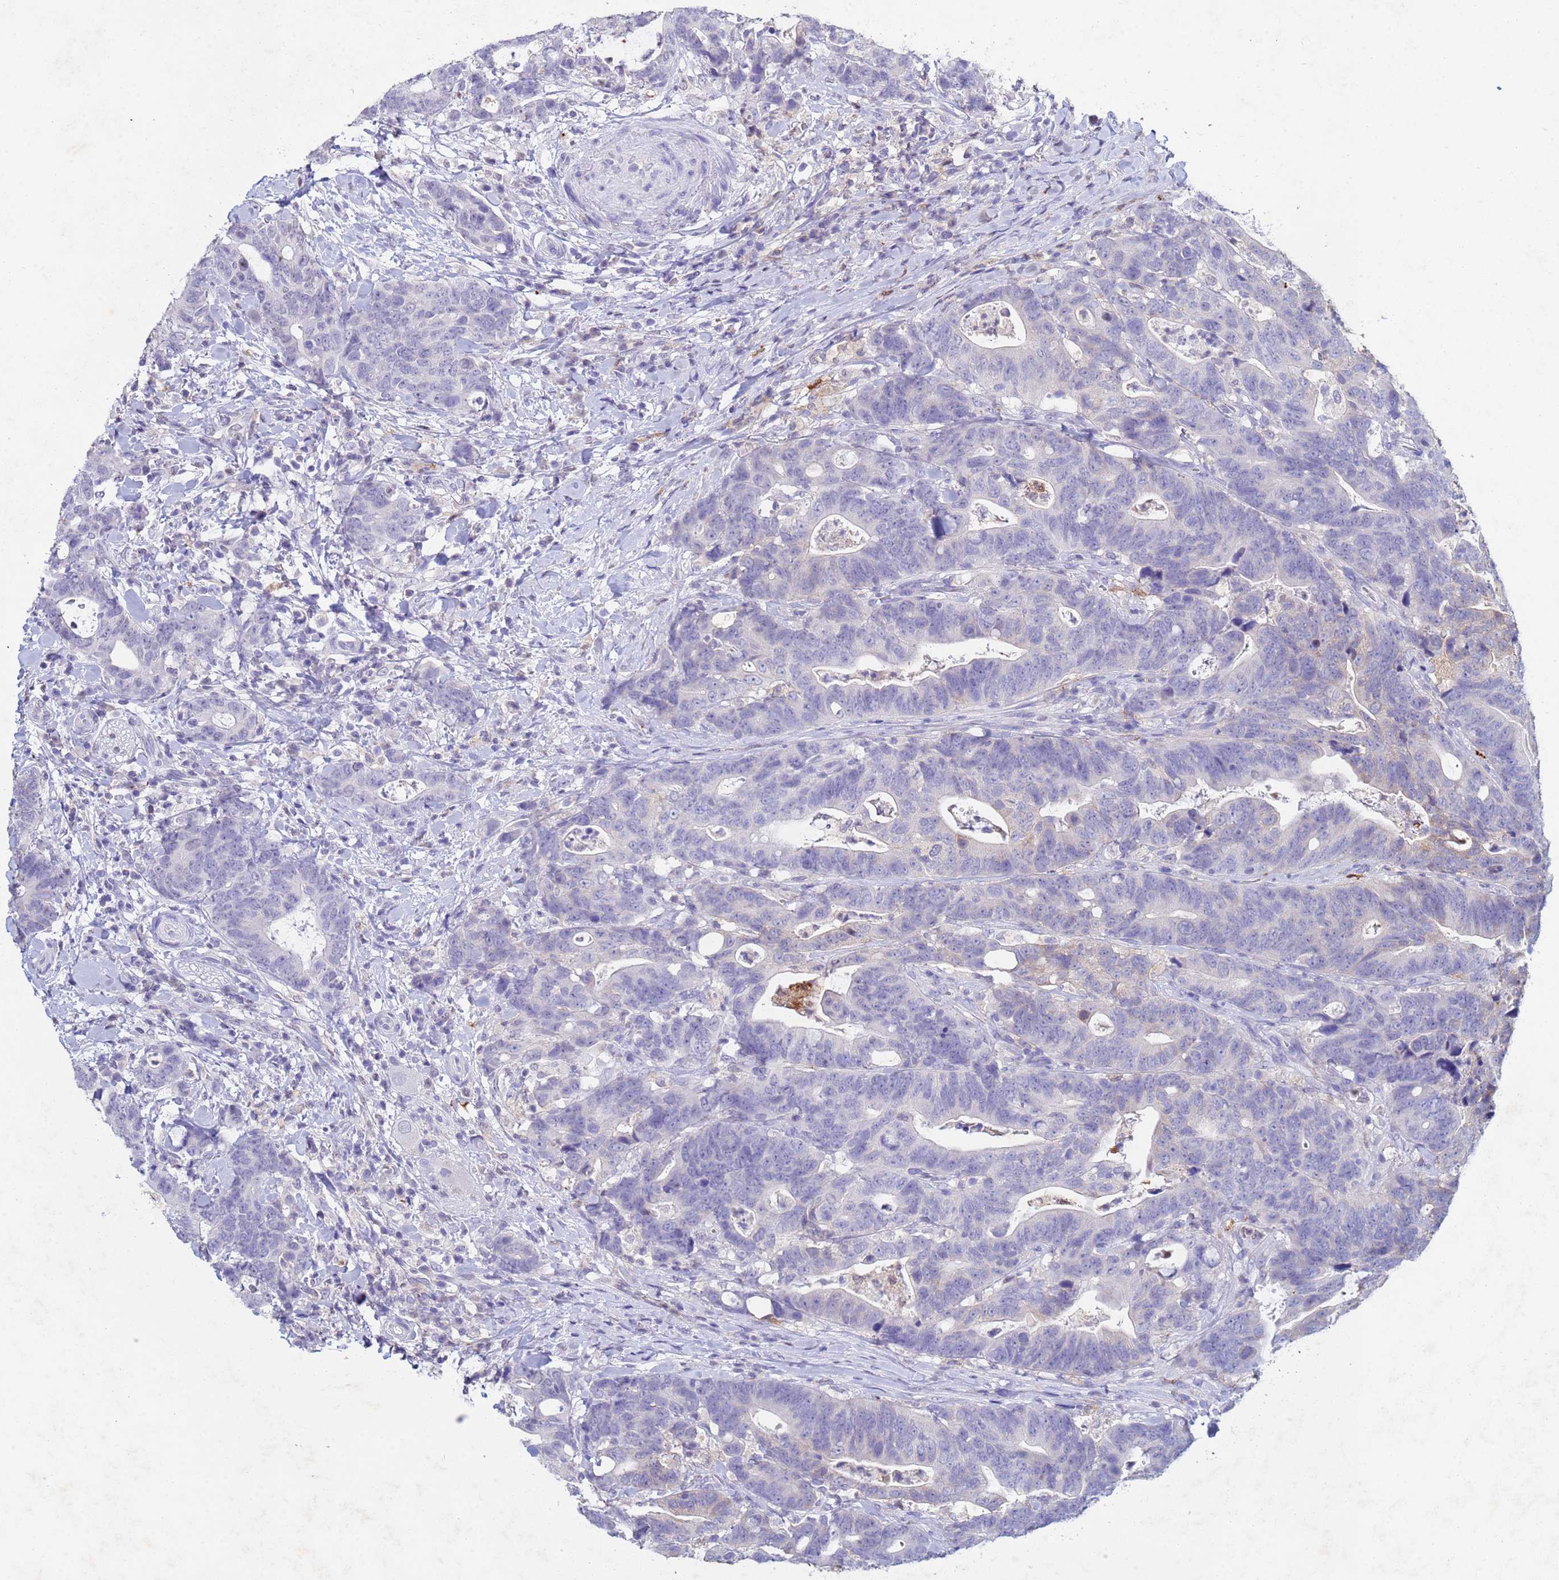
{"staining": {"intensity": "negative", "quantity": "none", "location": "none"}, "tissue": "colorectal cancer", "cell_type": "Tumor cells", "image_type": "cancer", "snomed": [{"axis": "morphology", "description": "Adenocarcinoma, NOS"}, {"axis": "topography", "description": "Colon"}], "caption": "Image shows no protein positivity in tumor cells of colorectal adenocarcinoma tissue.", "gene": "CSTB", "patient": {"sex": "female", "age": 82}}